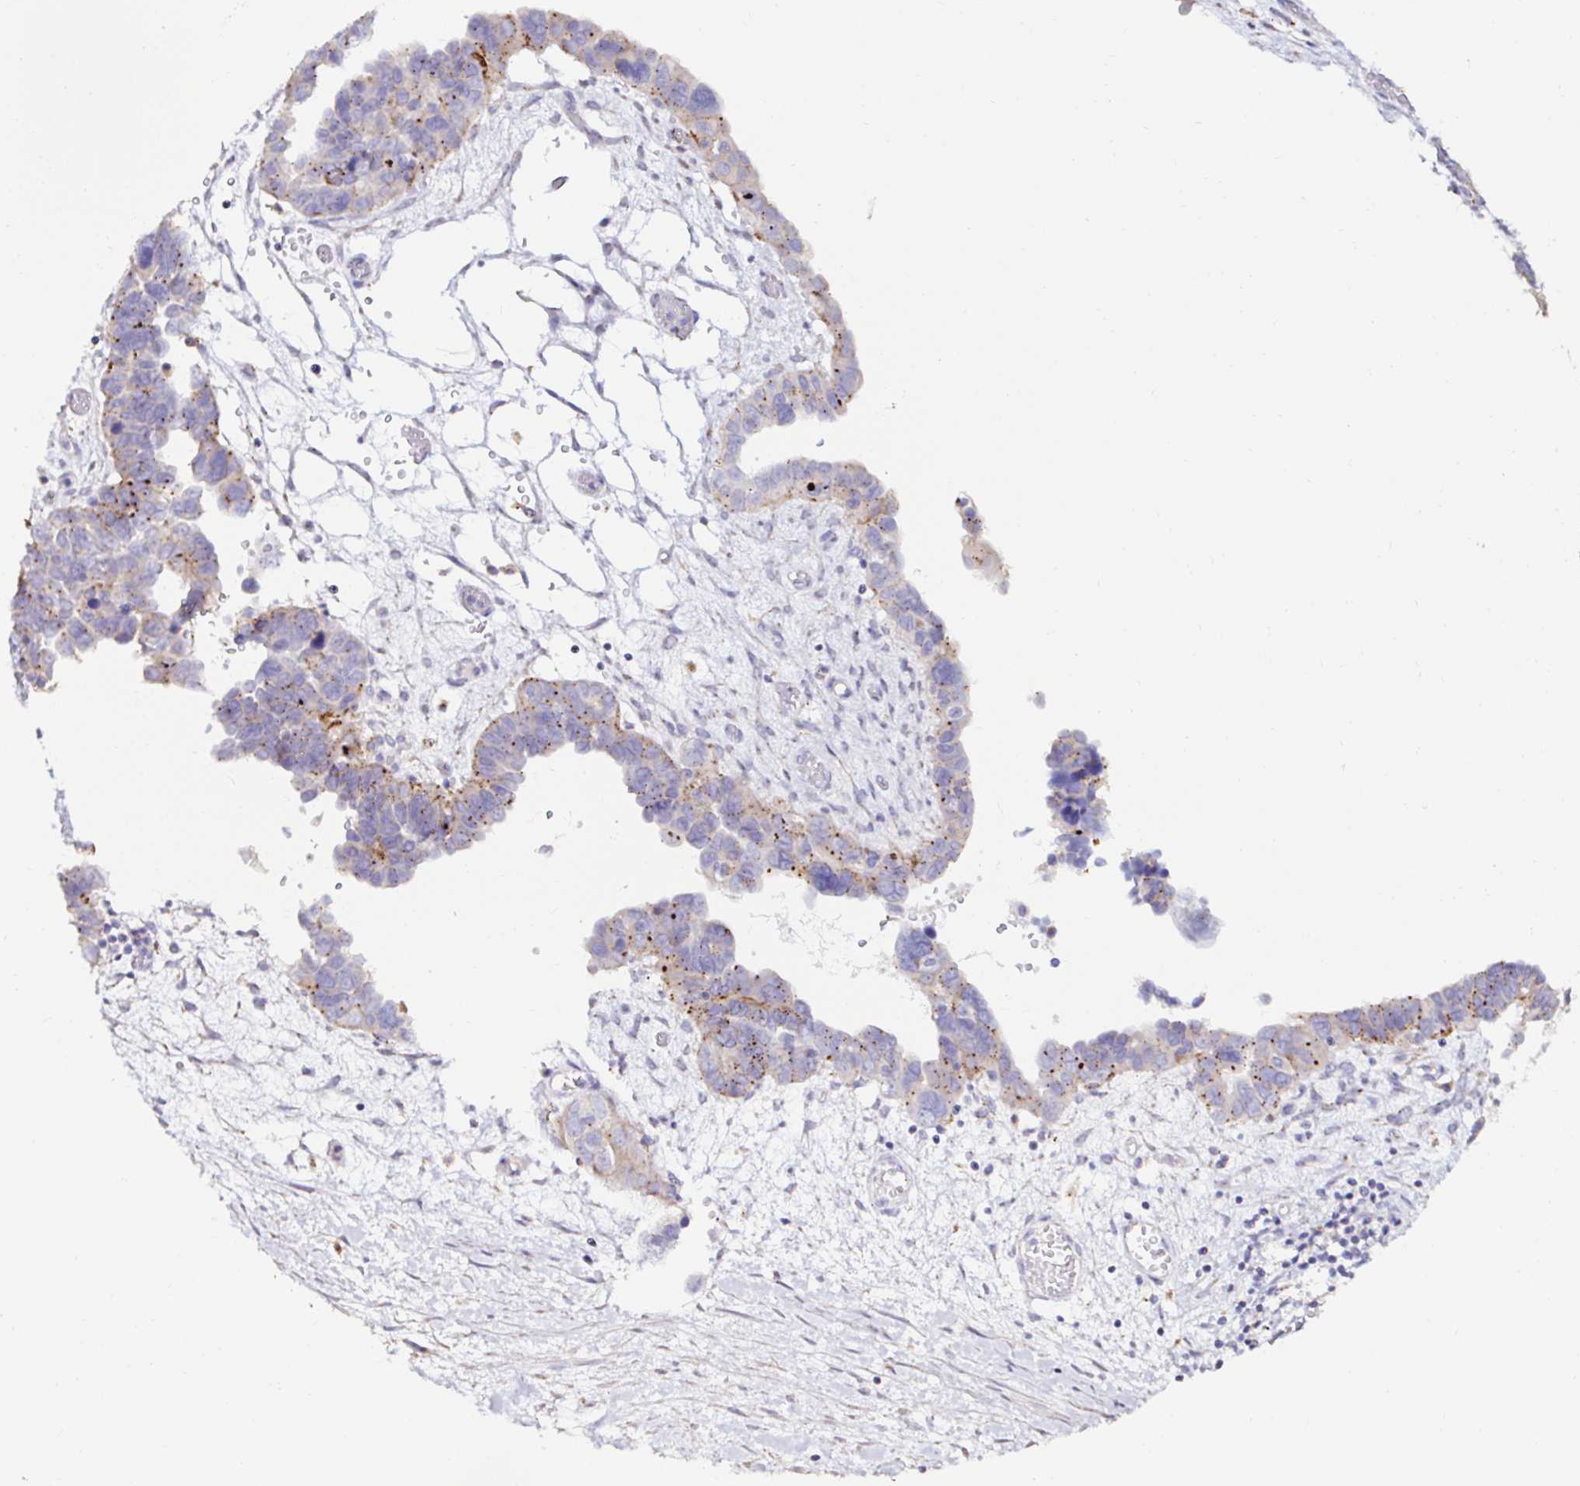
{"staining": {"intensity": "moderate", "quantity": "25%-75%", "location": "cytoplasmic/membranous"}, "tissue": "ovarian cancer", "cell_type": "Tumor cells", "image_type": "cancer", "snomed": [{"axis": "morphology", "description": "Cystadenocarcinoma, serous, NOS"}, {"axis": "topography", "description": "Ovary"}], "caption": "Protein analysis of serous cystadenocarcinoma (ovarian) tissue displays moderate cytoplasmic/membranous staining in approximately 25%-75% of tumor cells.", "gene": "GALNS", "patient": {"sex": "female", "age": 64}}